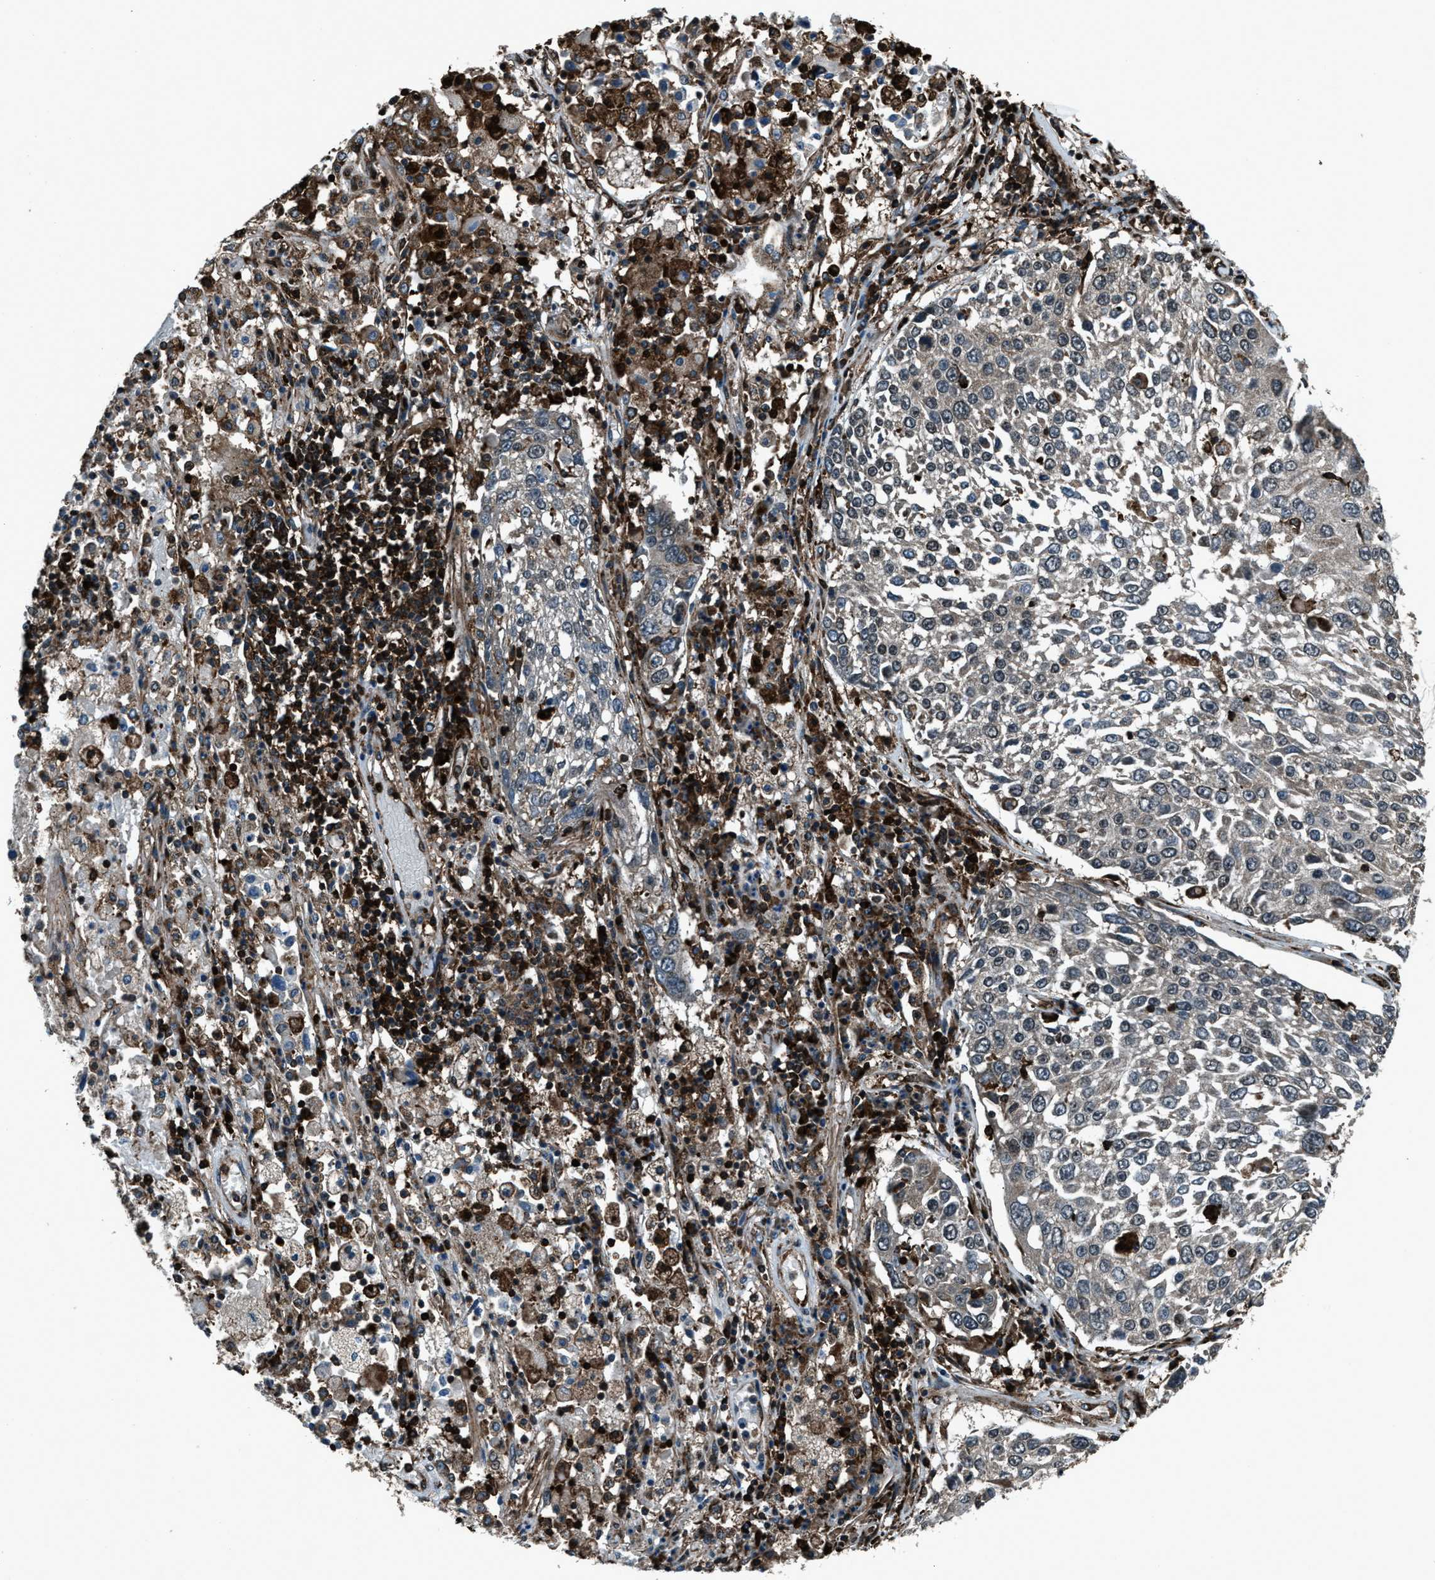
{"staining": {"intensity": "weak", "quantity": "<25%", "location": "nuclear"}, "tissue": "lung cancer", "cell_type": "Tumor cells", "image_type": "cancer", "snomed": [{"axis": "morphology", "description": "Squamous cell carcinoma, NOS"}, {"axis": "topography", "description": "Lung"}], "caption": "DAB (3,3'-diaminobenzidine) immunohistochemical staining of human lung squamous cell carcinoma shows no significant positivity in tumor cells.", "gene": "SNX30", "patient": {"sex": "male", "age": 65}}